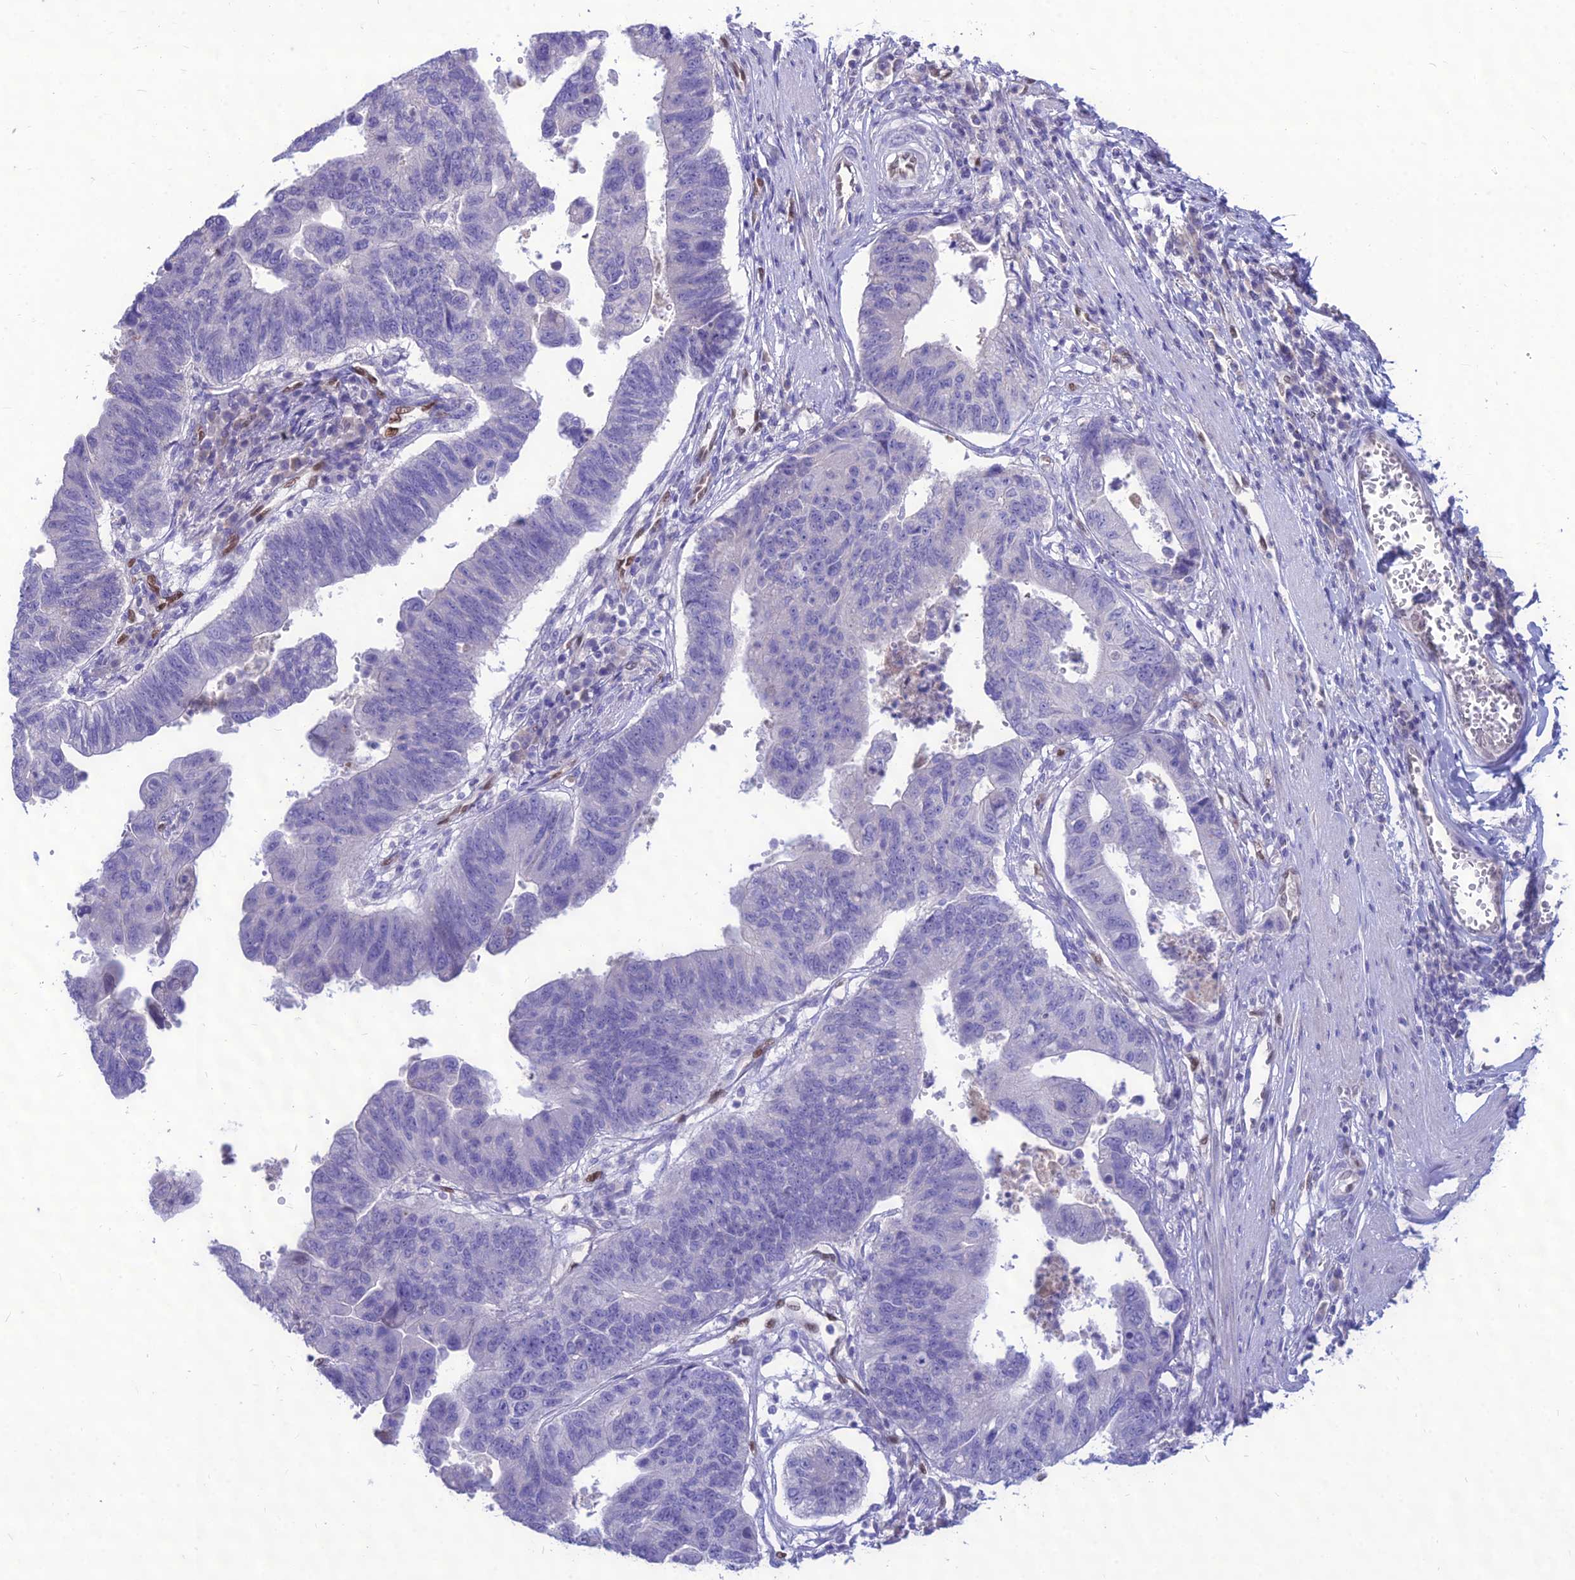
{"staining": {"intensity": "negative", "quantity": "none", "location": "none"}, "tissue": "stomach cancer", "cell_type": "Tumor cells", "image_type": "cancer", "snomed": [{"axis": "morphology", "description": "Adenocarcinoma, NOS"}, {"axis": "topography", "description": "Stomach"}], "caption": "The image displays no significant positivity in tumor cells of stomach cancer (adenocarcinoma). (Stains: DAB IHC with hematoxylin counter stain, Microscopy: brightfield microscopy at high magnification).", "gene": "NOVA2", "patient": {"sex": "male", "age": 59}}